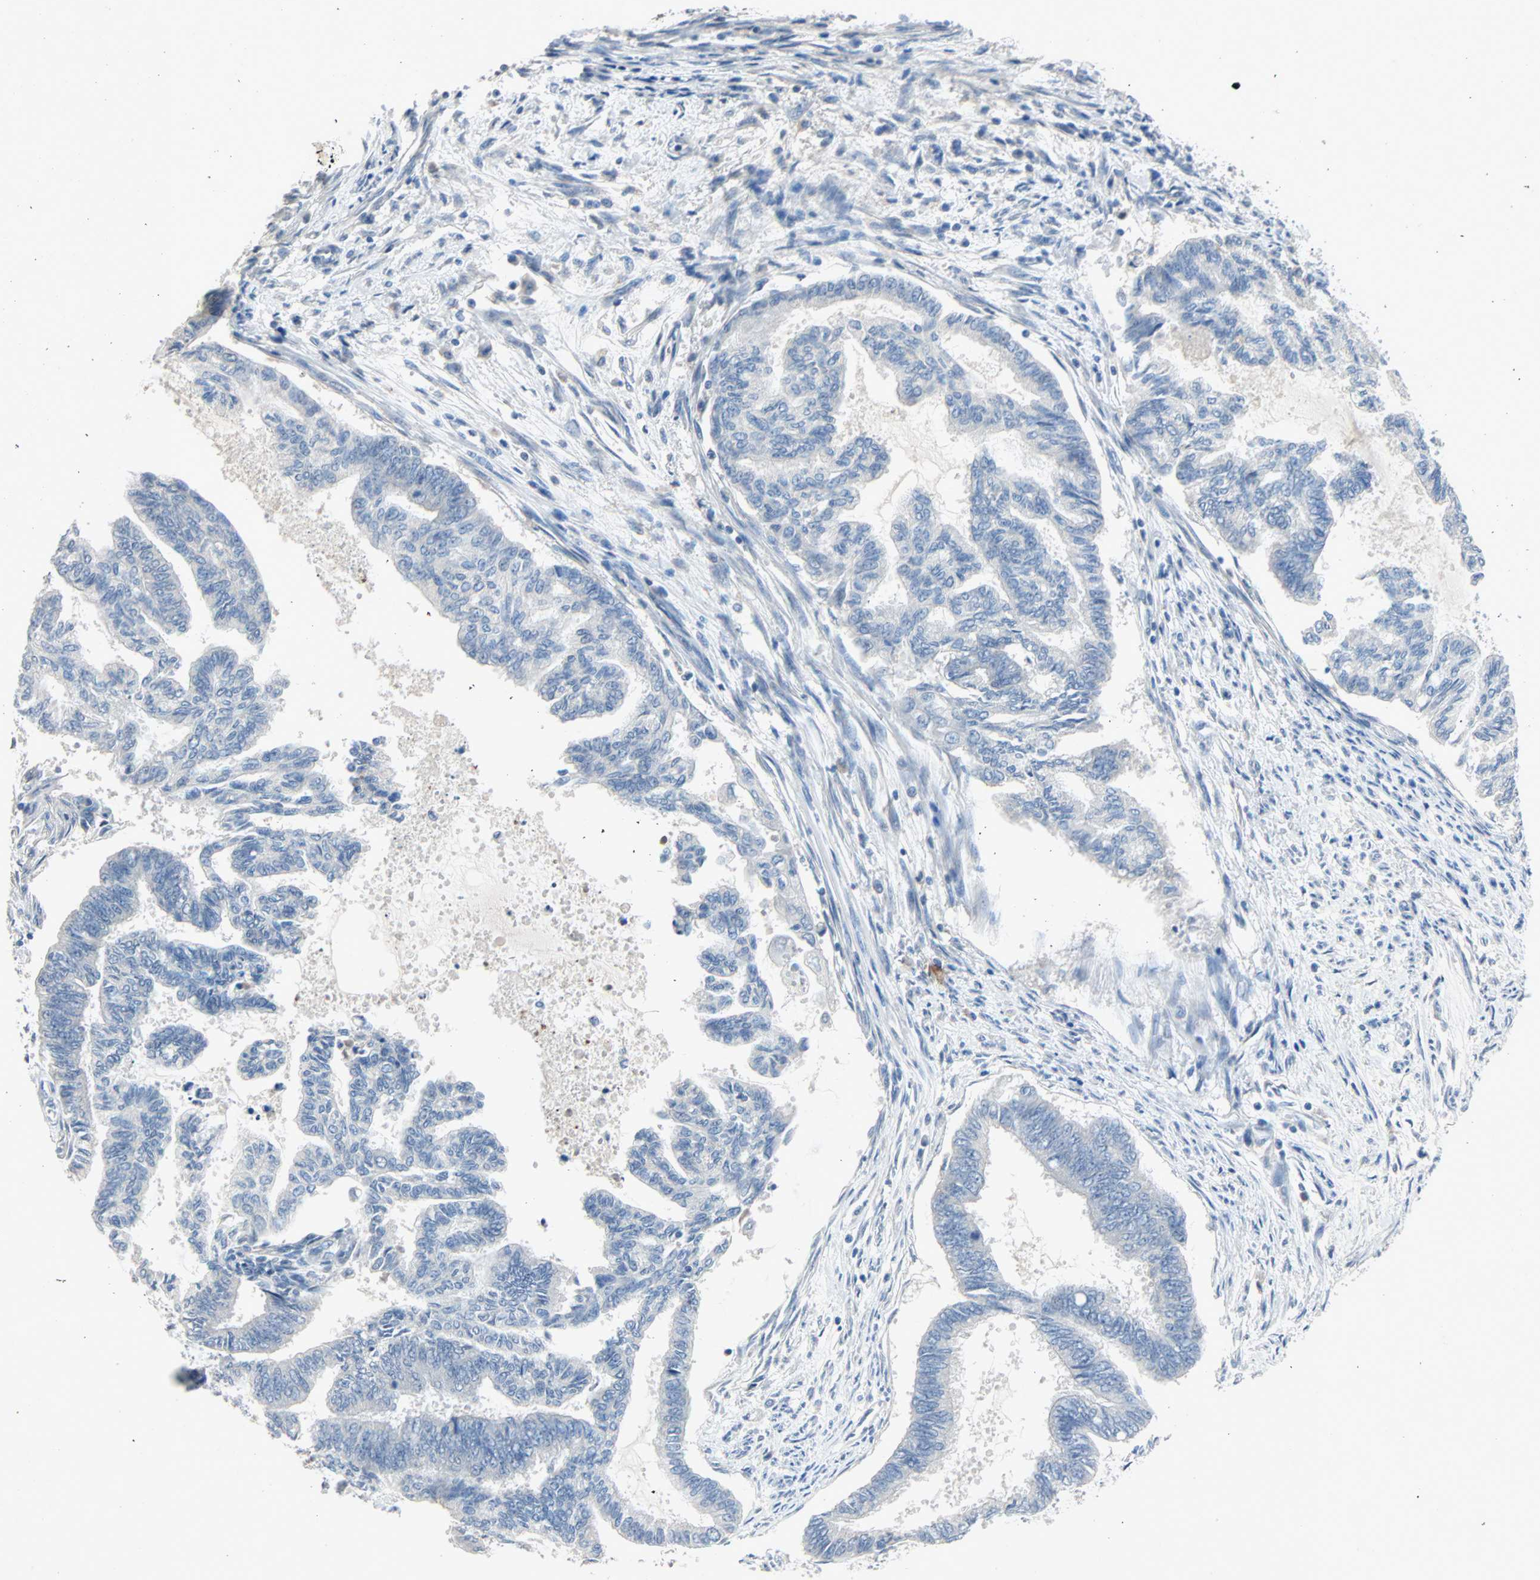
{"staining": {"intensity": "negative", "quantity": "none", "location": "none"}, "tissue": "endometrial cancer", "cell_type": "Tumor cells", "image_type": "cancer", "snomed": [{"axis": "morphology", "description": "Adenocarcinoma, NOS"}, {"axis": "topography", "description": "Endometrium"}], "caption": "Immunohistochemistry image of neoplastic tissue: adenocarcinoma (endometrial) stained with DAB (3,3'-diaminobenzidine) shows no significant protein positivity in tumor cells. Nuclei are stained in blue.", "gene": "PCDHB2", "patient": {"sex": "female", "age": 86}}